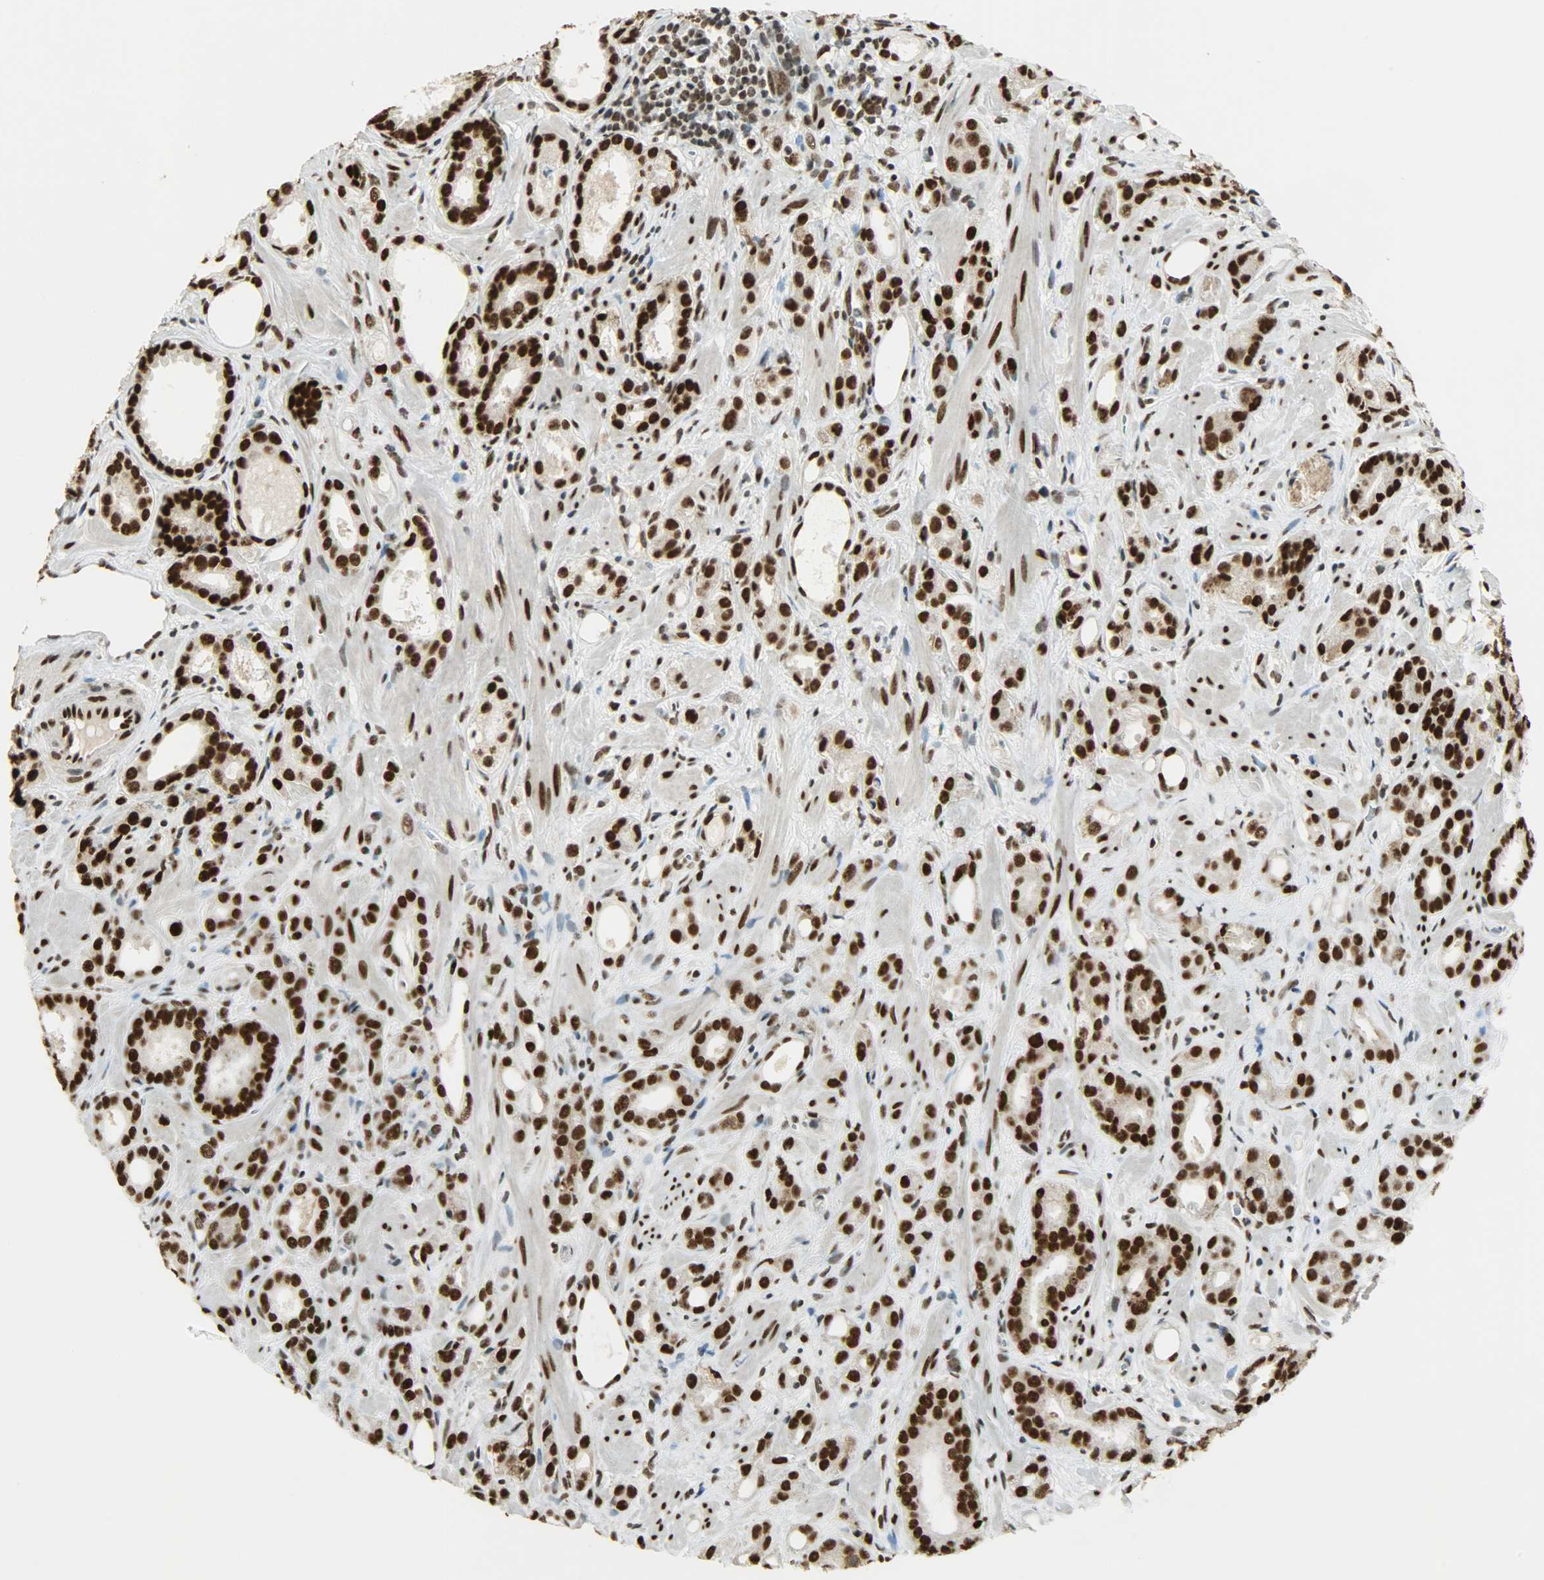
{"staining": {"intensity": "strong", "quantity": ">75%", "location": "nuclear"}, "tissue": "prostate cancer", "cell_type": "Tumor cells", "image_type": "cancer", "snomed": [{"axis": "morphology", "description": "Adenocarcinoma, Low grade"}, {"axis": "topography", "description": "Prostate"}], "caption": "Immunohistochemistry staining of prostate cancer, which shows high levels of strong nuclear staining in approximately >75% of tumor cells indicating strong nuclear protein expression. The staining was performed using DAB (3,3'-diaminobenzidine) (brown) for protein detection and nuclei were counterstained in hematoxylin (blue).", "gene": "MYEF2", "patient": {"sex": "male", "age": 57}}